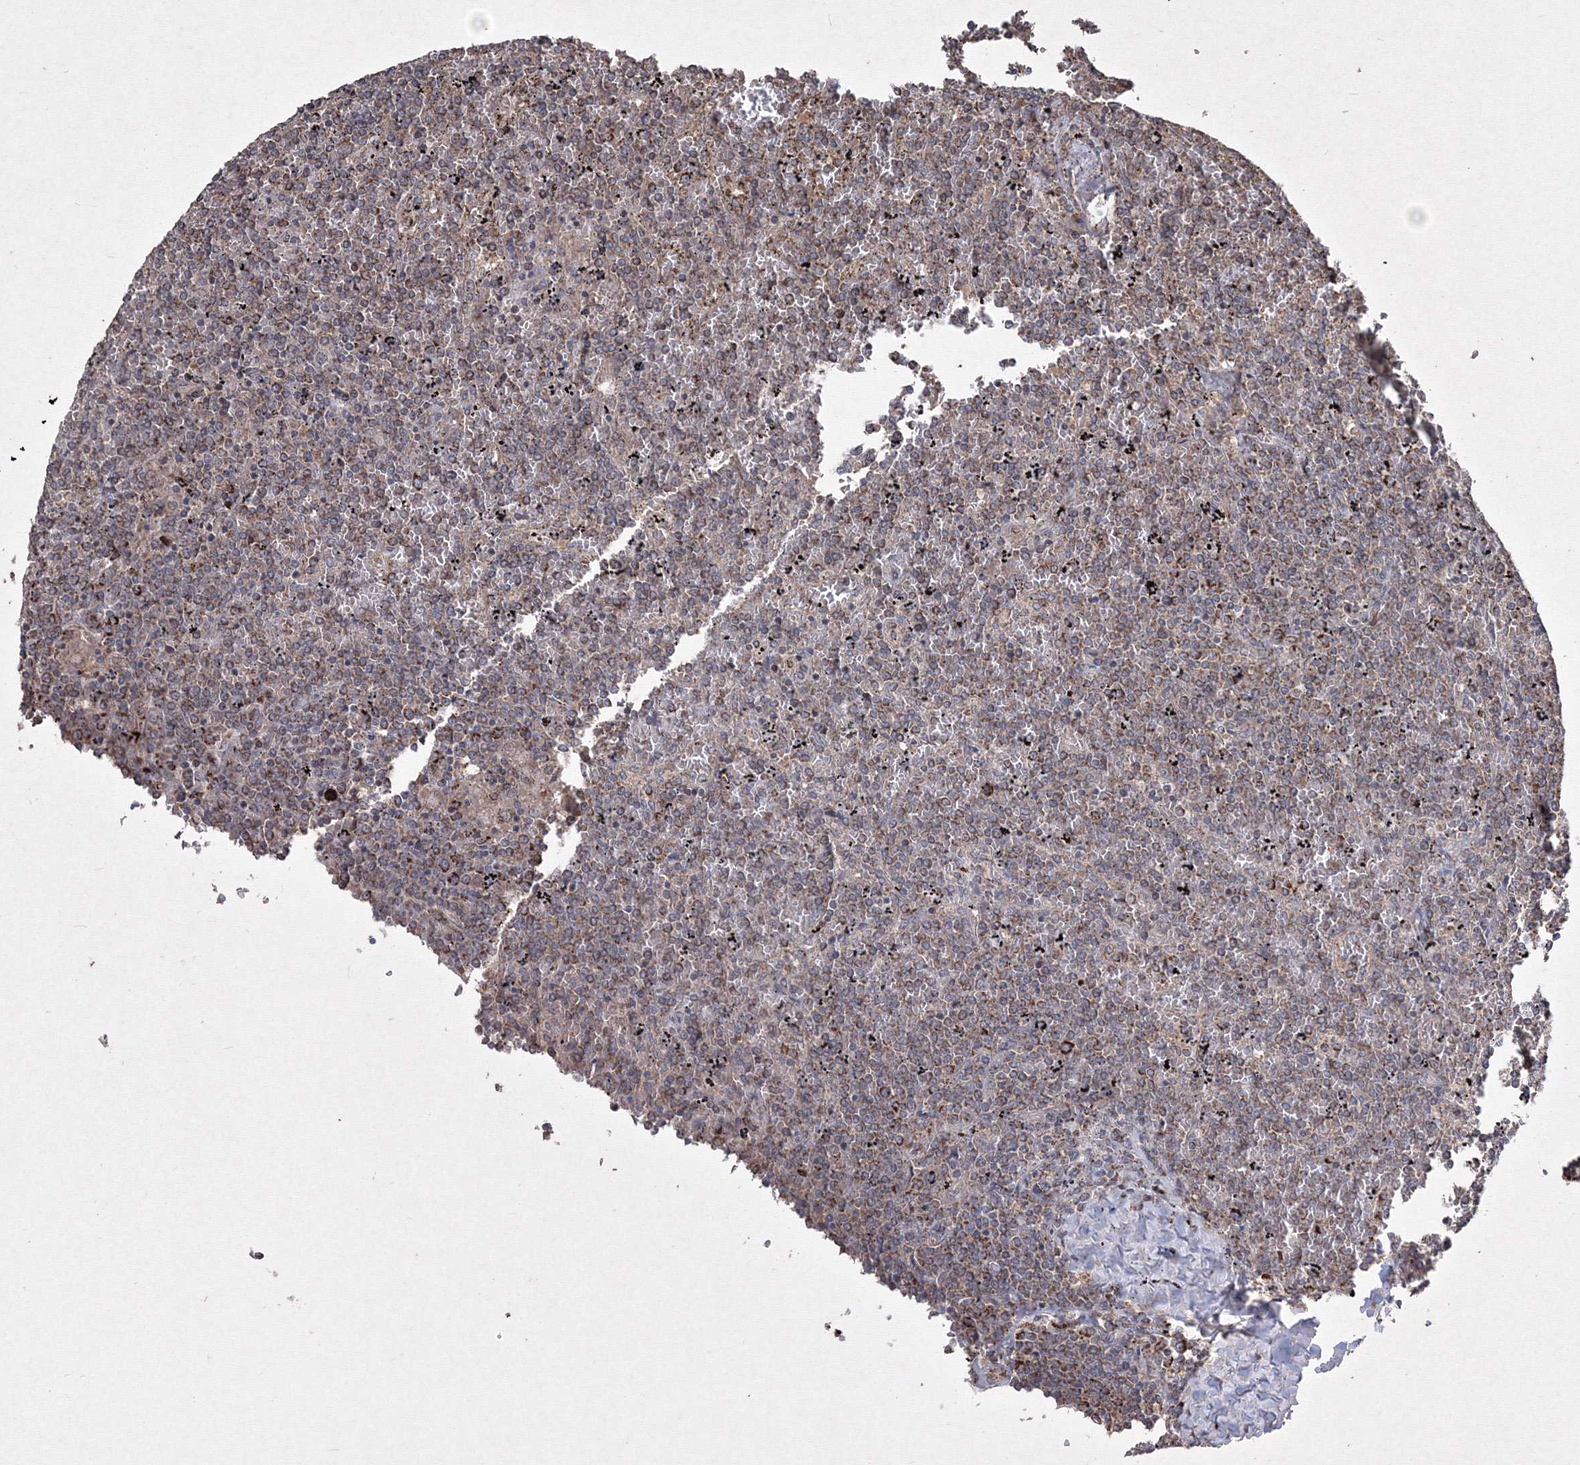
{"staining": {"intensity": "moderate", "quantity": ">75%", "location": "cytoplasmic/membranous"}, "tissue": "lymphoma", "cell_type": "Tumor cells", "image_type": "cancer", "snomed": [{"axis": "morphology", "description": "Malignant lymphoma, non-Hodgkin's type, Low grade"}, {"axis": "topography", "description": "Spleen"}], "caption": "DAB immunohistochemical staining of low-grade malignant lymphoma, non-Hodgkin's type demonstrates moderate cytoplasmic/membranous protein positivity in approximately >75% of tumor cells.", "gene": "GRSF1", "patient": {"sex": "female", "age": 19}}